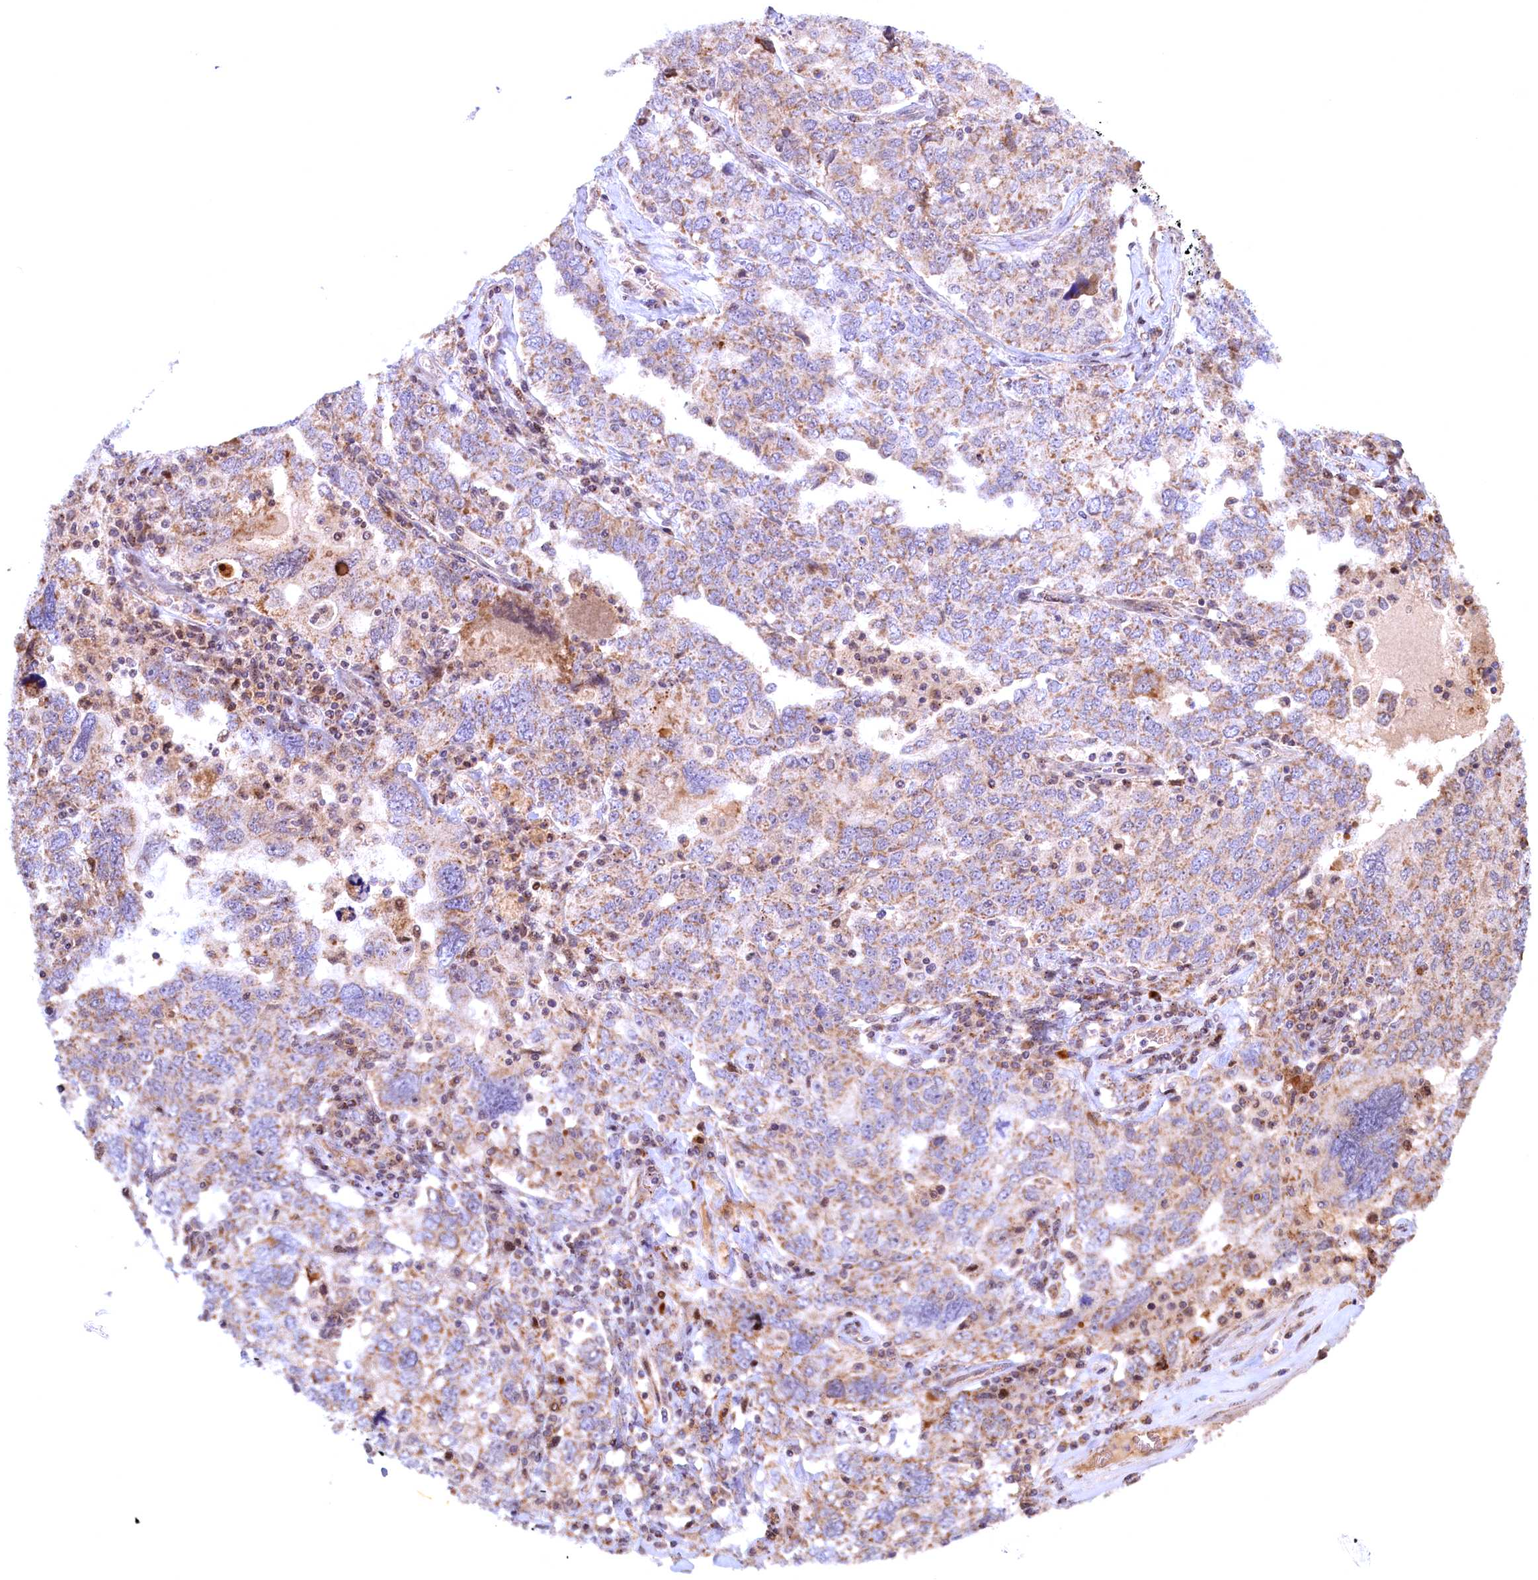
{"staining": {"intensity": "moderate", "quantity": ">75%", "location": "cytoplasmic/membranous"}, "tissue": "ovarian cancer", "cell_type": "Tumor cells", "image_type": "cancer", "snomed": [{"axis": "morphology", "description": "Carcinoma, endometroid"}, {"axis": "topography", "description": "Ovary"}], "caption": "Ovarian endometroid carcinoma stained for a protein demonstrates moderate cytoplasmic/membranous positivity in tumor cells.", "gene": "PLA2G10", "patient": {"sex": "female", "age": 62}}